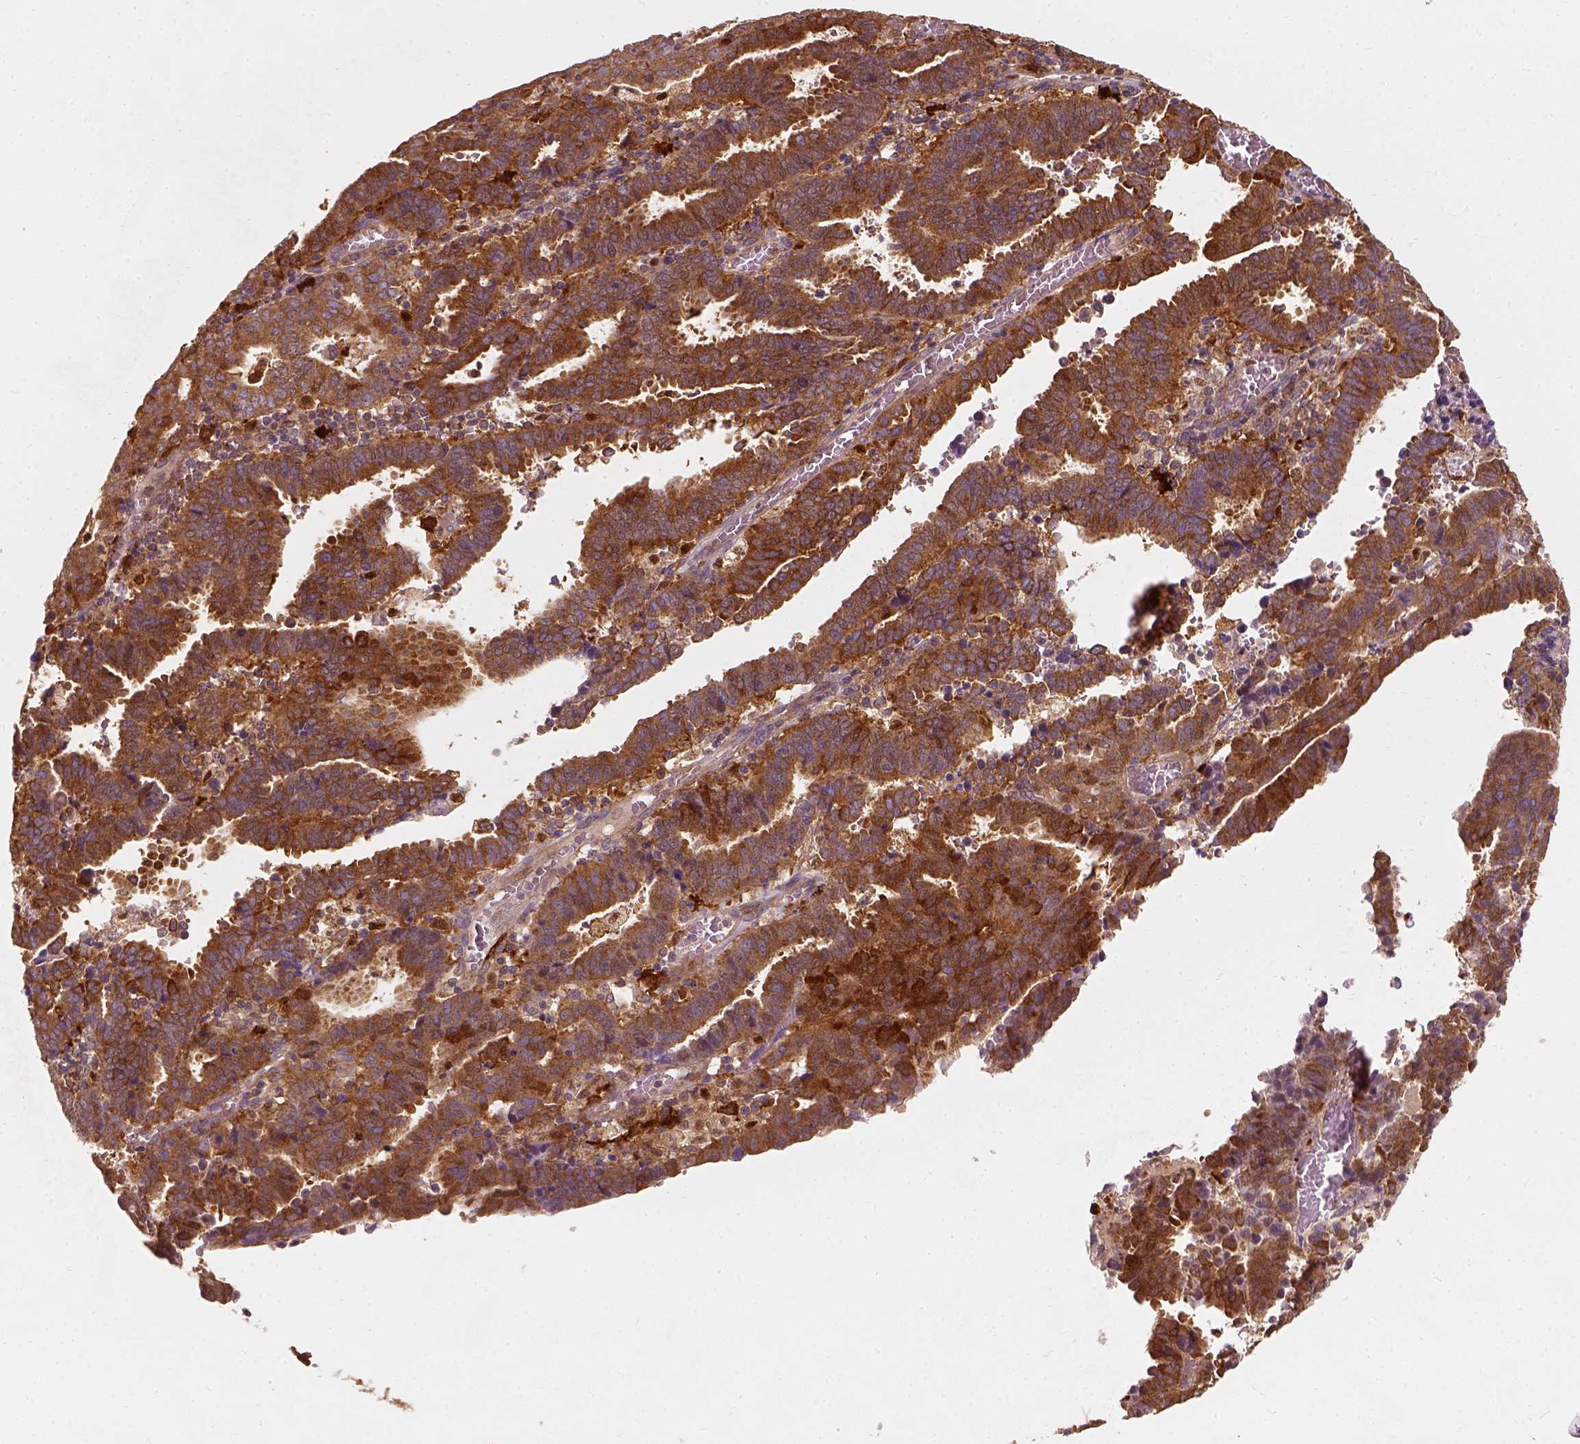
{"staining": {"intensity": "strong", "quantity": ">75%", "location": "cytoplasmic/membranous"}, "tissue": "endometrial cancer", "cell_type": "Tumor cells", "image_type": "cancer", "snomed": [{"axis": "morphology", "description": "Adenocarcinoma, NOS"}, {"axis": "topography", "description": "Uterus"}], "caption": "Brown immunohistochemical staining in human endometrial cancer exhibits strong cytoplasmic/membranous positivity in about >75% of tumor cells.", "gene": "SQSTM1", "patient": {"sex": "female", "age": 83}}